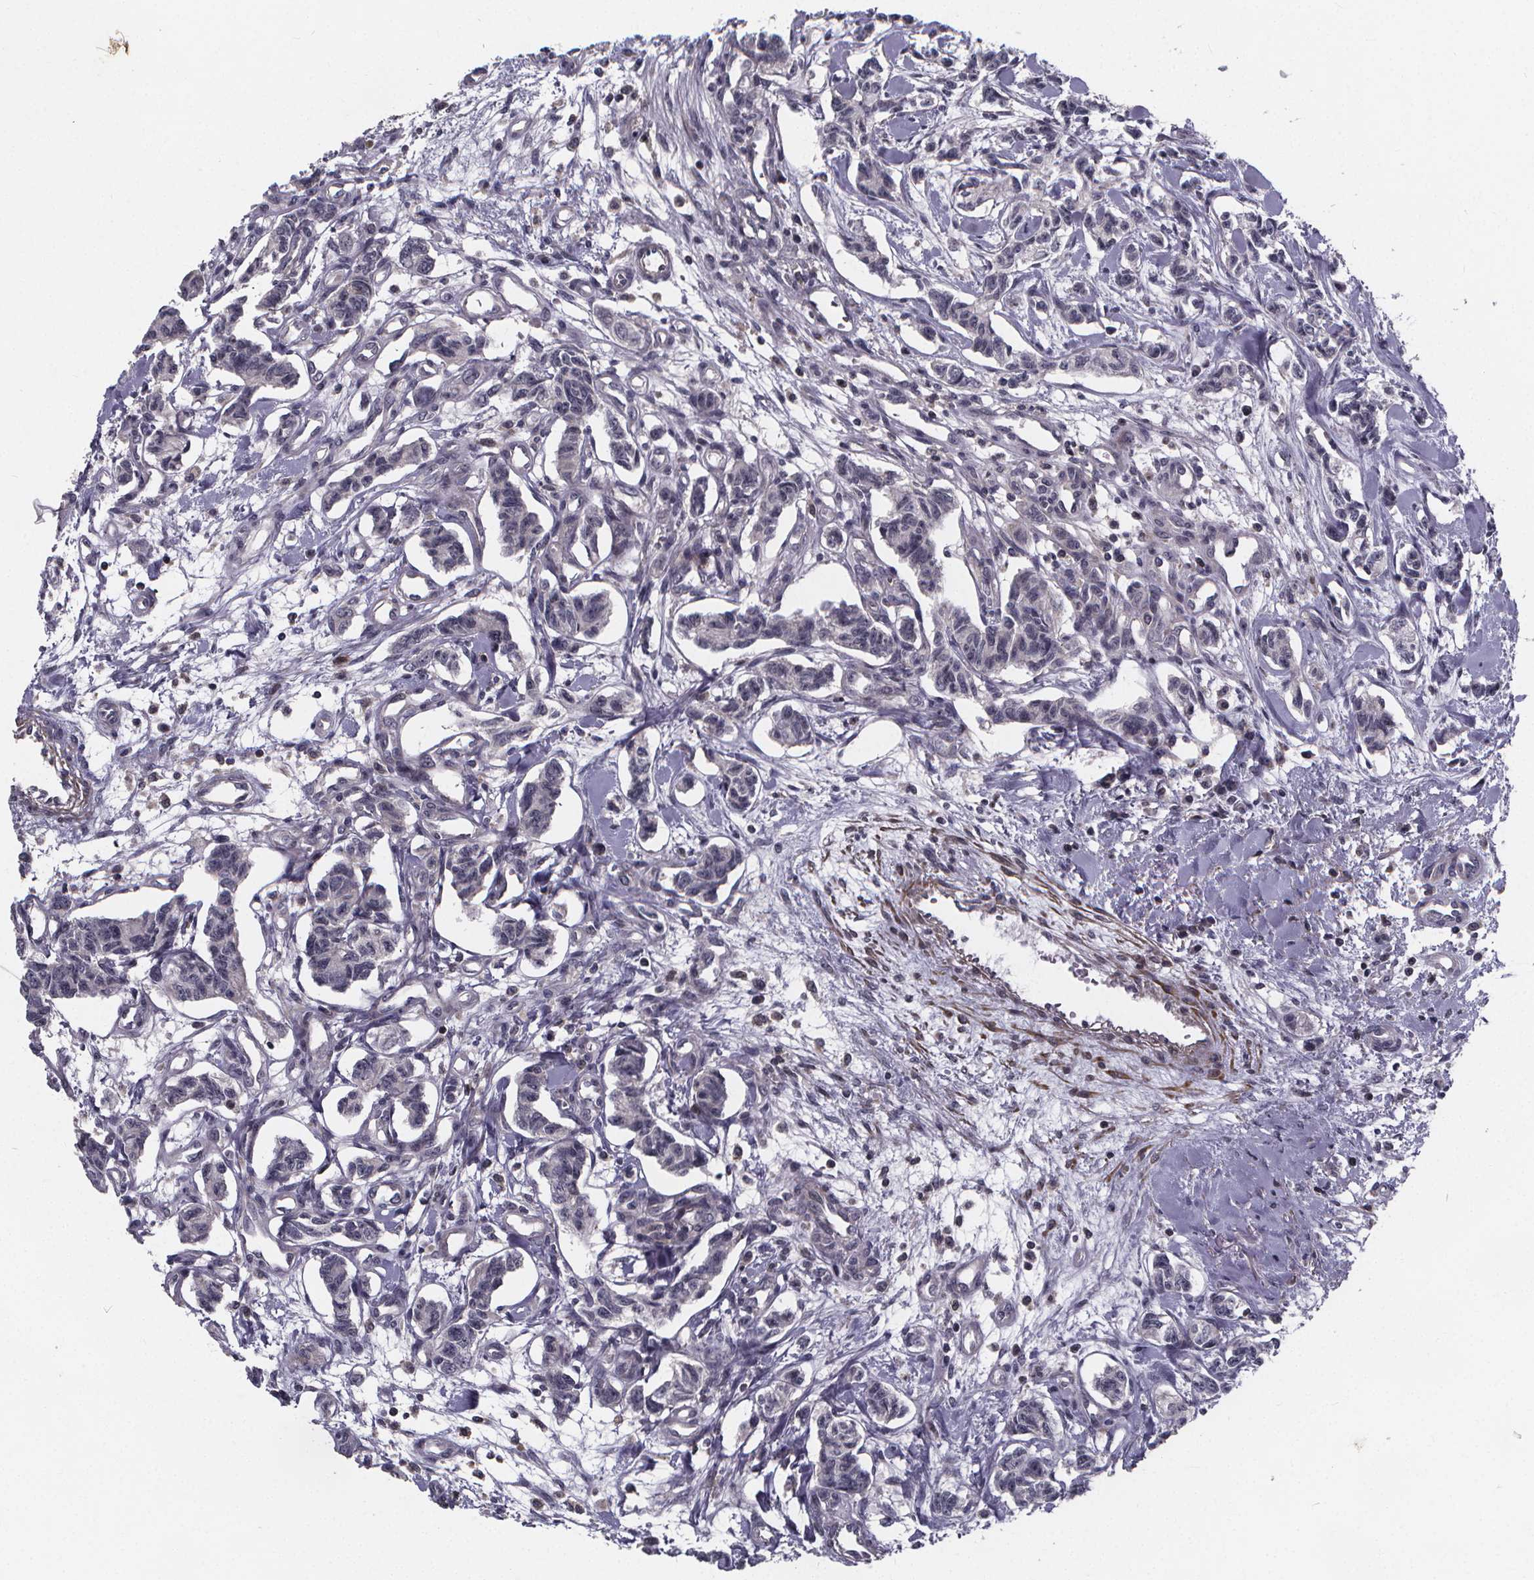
{"staining": {"intensity": "negative", "quantity": "none", "location": "none"}, "tissue": "carcinoid", "cell_type": "Tumor cells", "image_type": "cancer", "snomed": [{"axis": "morphology", "description": "Carcinoid, malignant, NOS"}, {"axis": "topography", "description": "Kidney"}], "caption": "Protein analysis of malignant carcinoid exhibits no significant staining in tumor cells.", "gene": "FBXW2", "patient": {"sex": "female", "age": 41}}